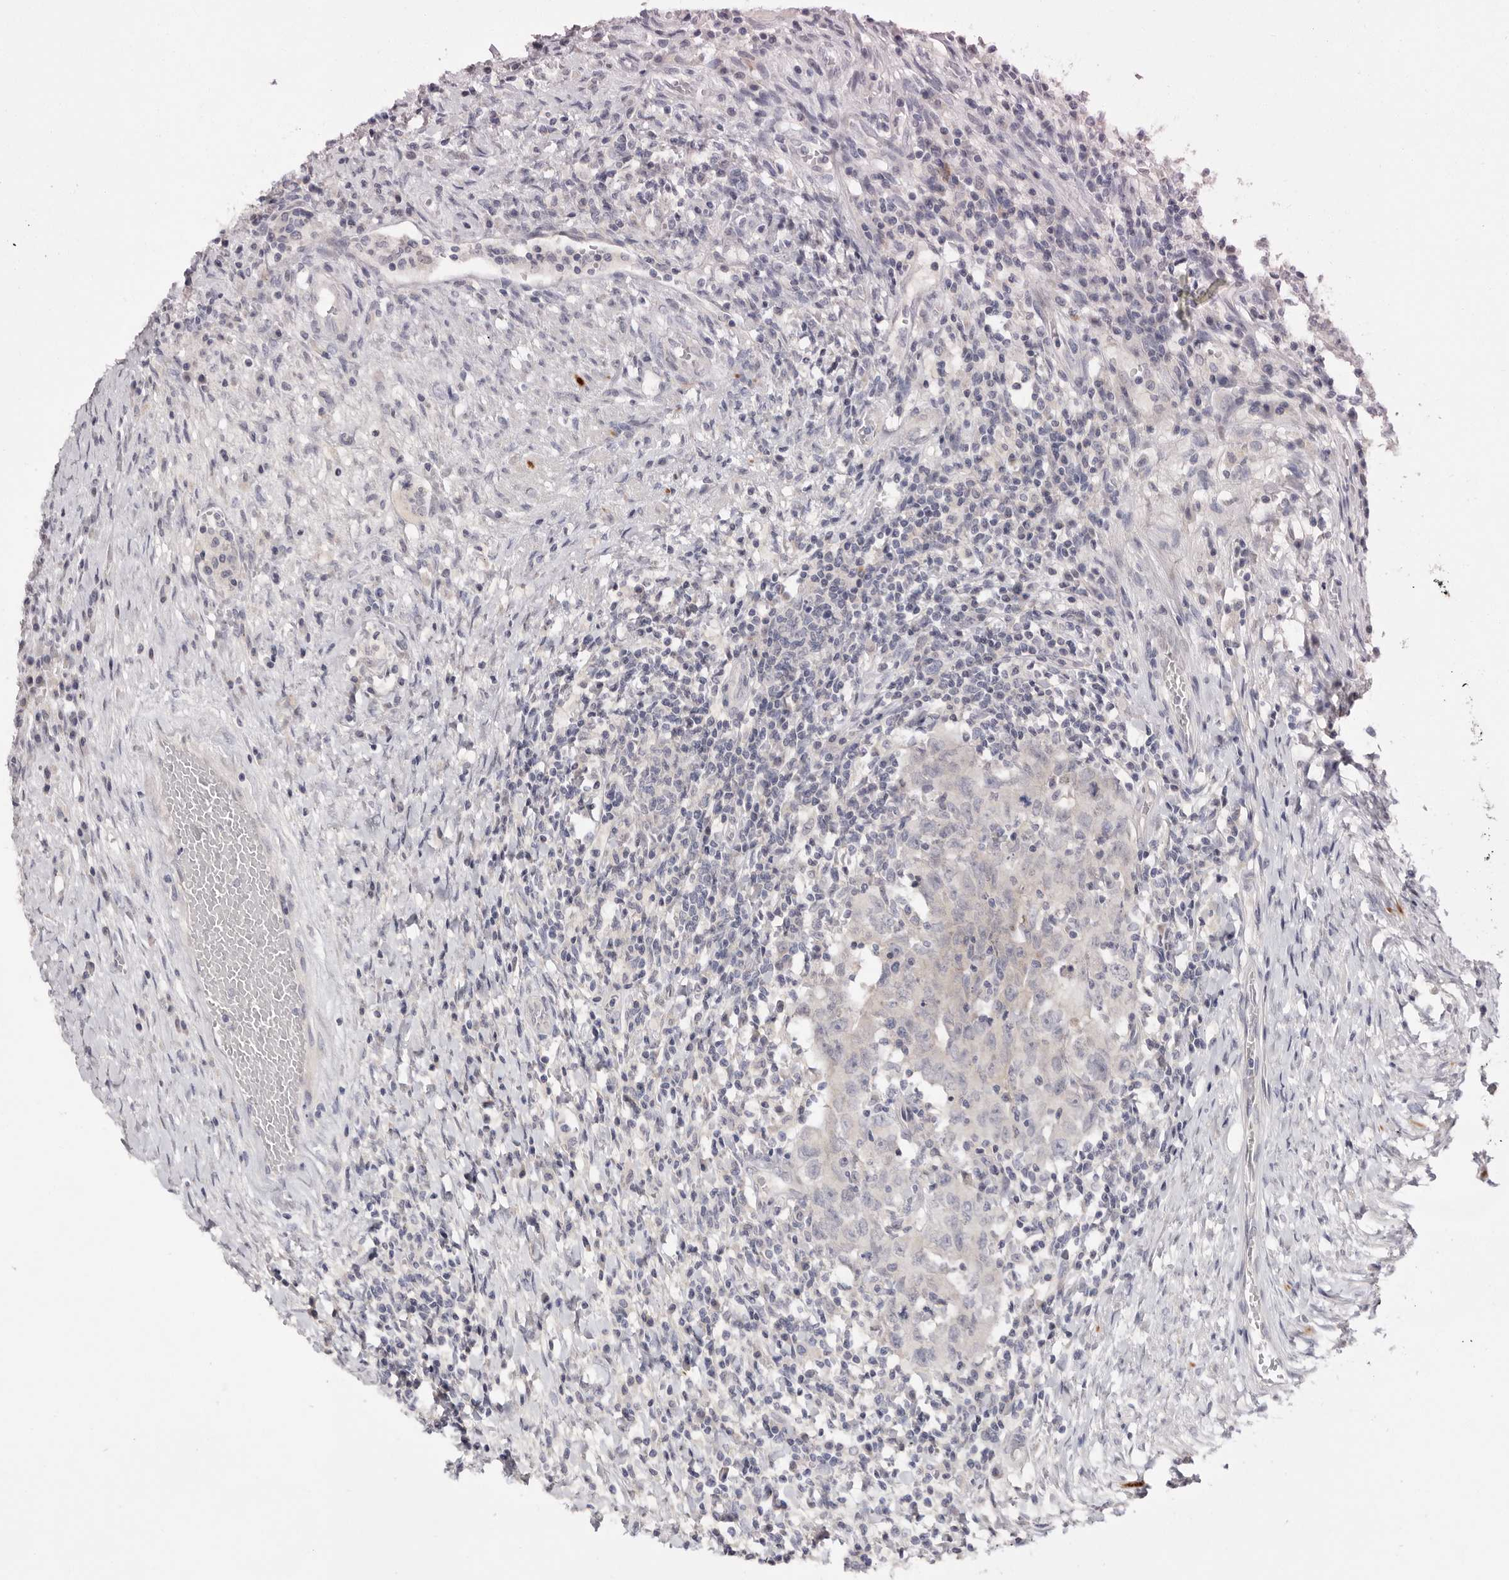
{"staining": {"intensity": "negative", "quantity": "none", "location": "none"}, "tissue": "testis cancer", "cell_type": "Tumor cells", "image_type": "cancer", "snomed": [{"axis": "morphology", "description": "Carcinoma, Embryonal, NOS"}, {"axis": "topography", "description": "Testis"}], "caption": "Immunohistochemistry (IHC) of human testis cancer exhibits no expression in tumor cells.", "gene": "DOP1A", "patient": {"sex": "male", "age": 26}}